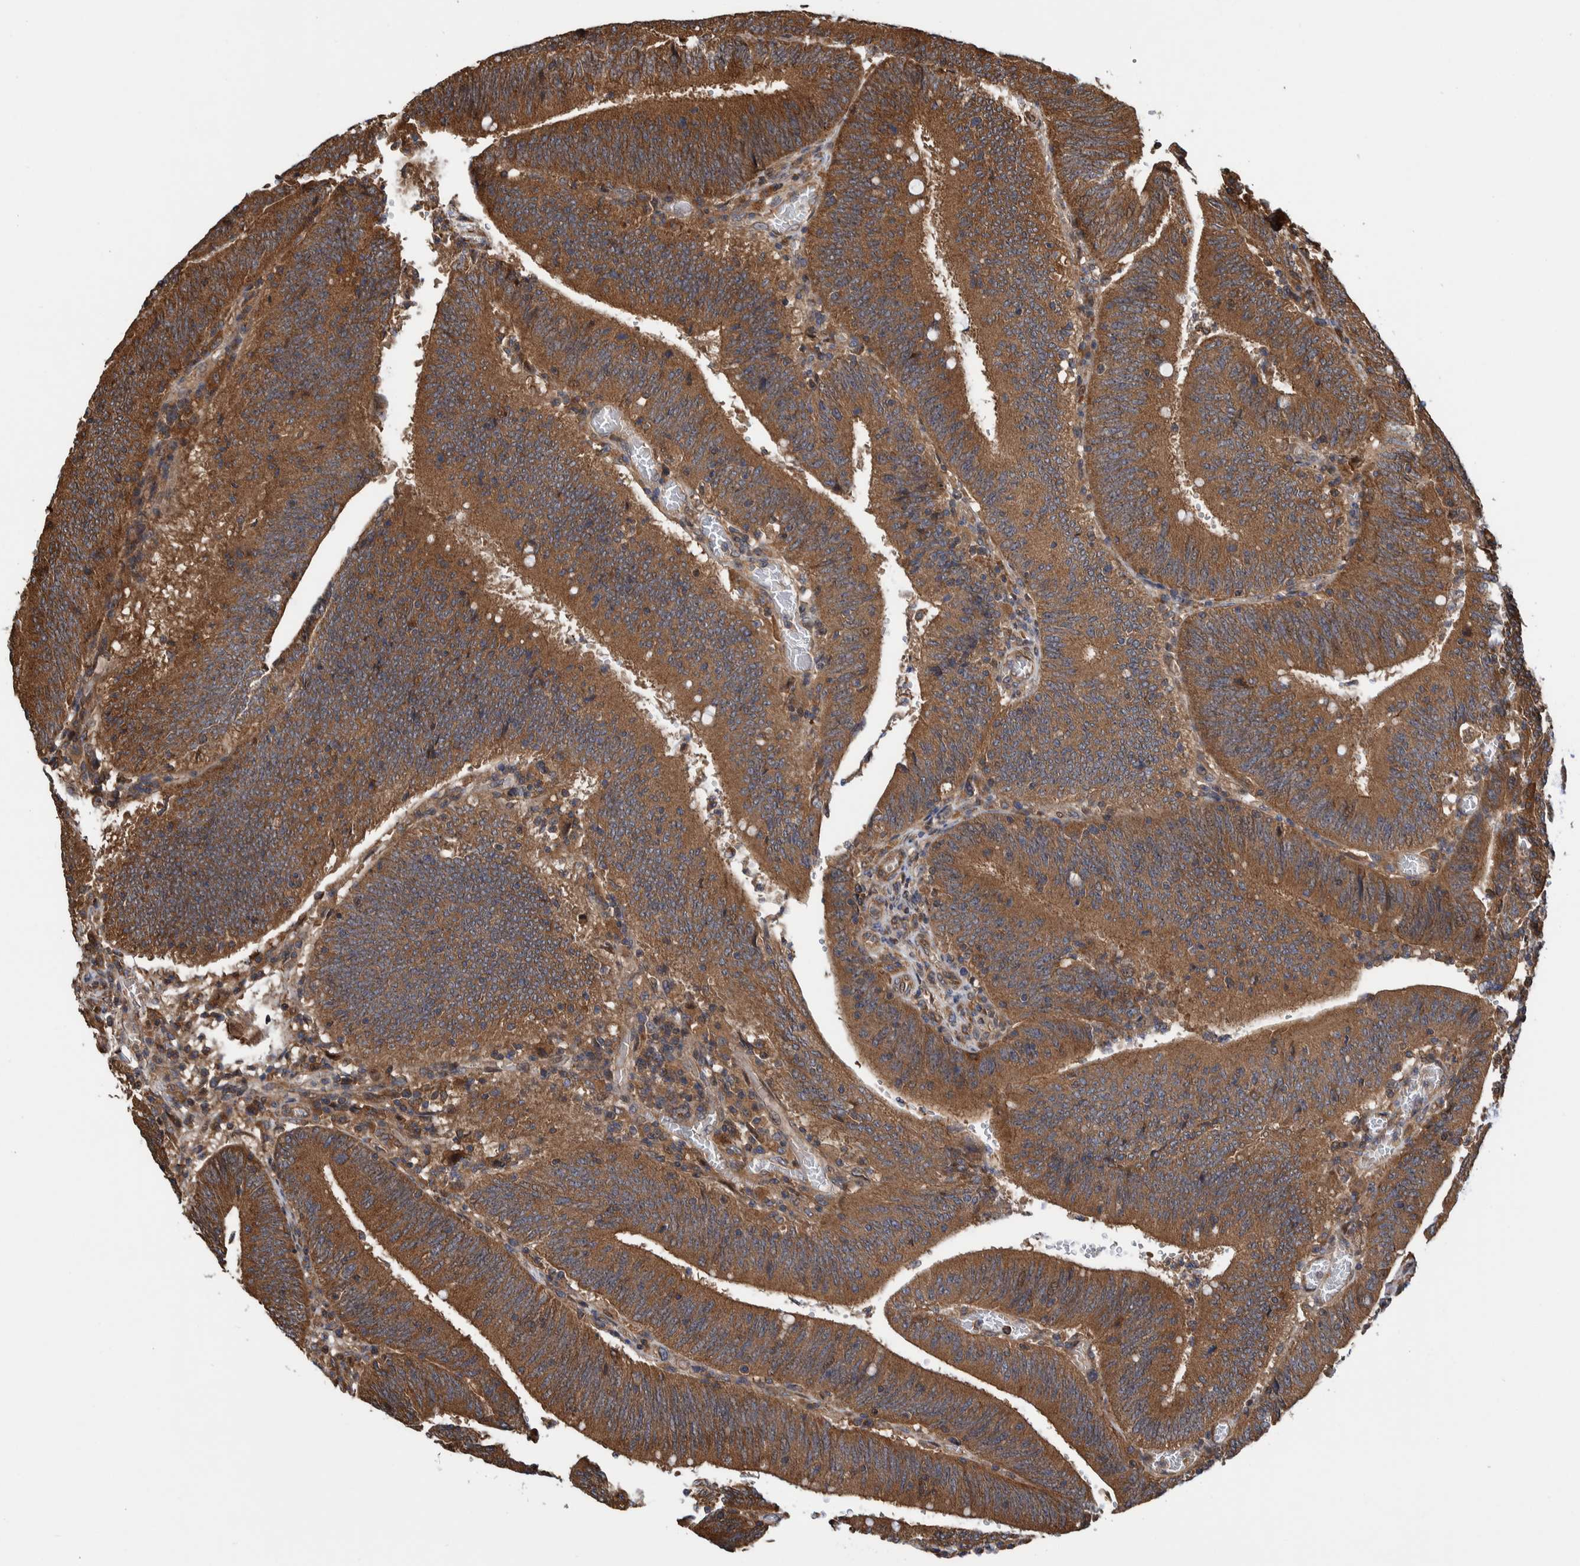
{"staining": {"intensity": "strong", "quantity": ">75%", "location": "cytoplasmic/membranous"}, "tissue": "colorectal cancer", "cell_type": "Tumor cells", "image_type": "cancer", "snomed": [{"axis": "morphology", "description": "Normal tissue, NOS"}, {"axis": "morphology", "description": "Adenocarcinoma, NOS"}, {"axis": "topography", "description": "Rectum"}], "caption": "Strong cytoplasmic/membranous protein staining is present in approximately >75% of tumor cells in colorectal cancer (adenocarcinoma).", "gene": "CCDC57", "patient": {"sex": "female", "age": 66}}